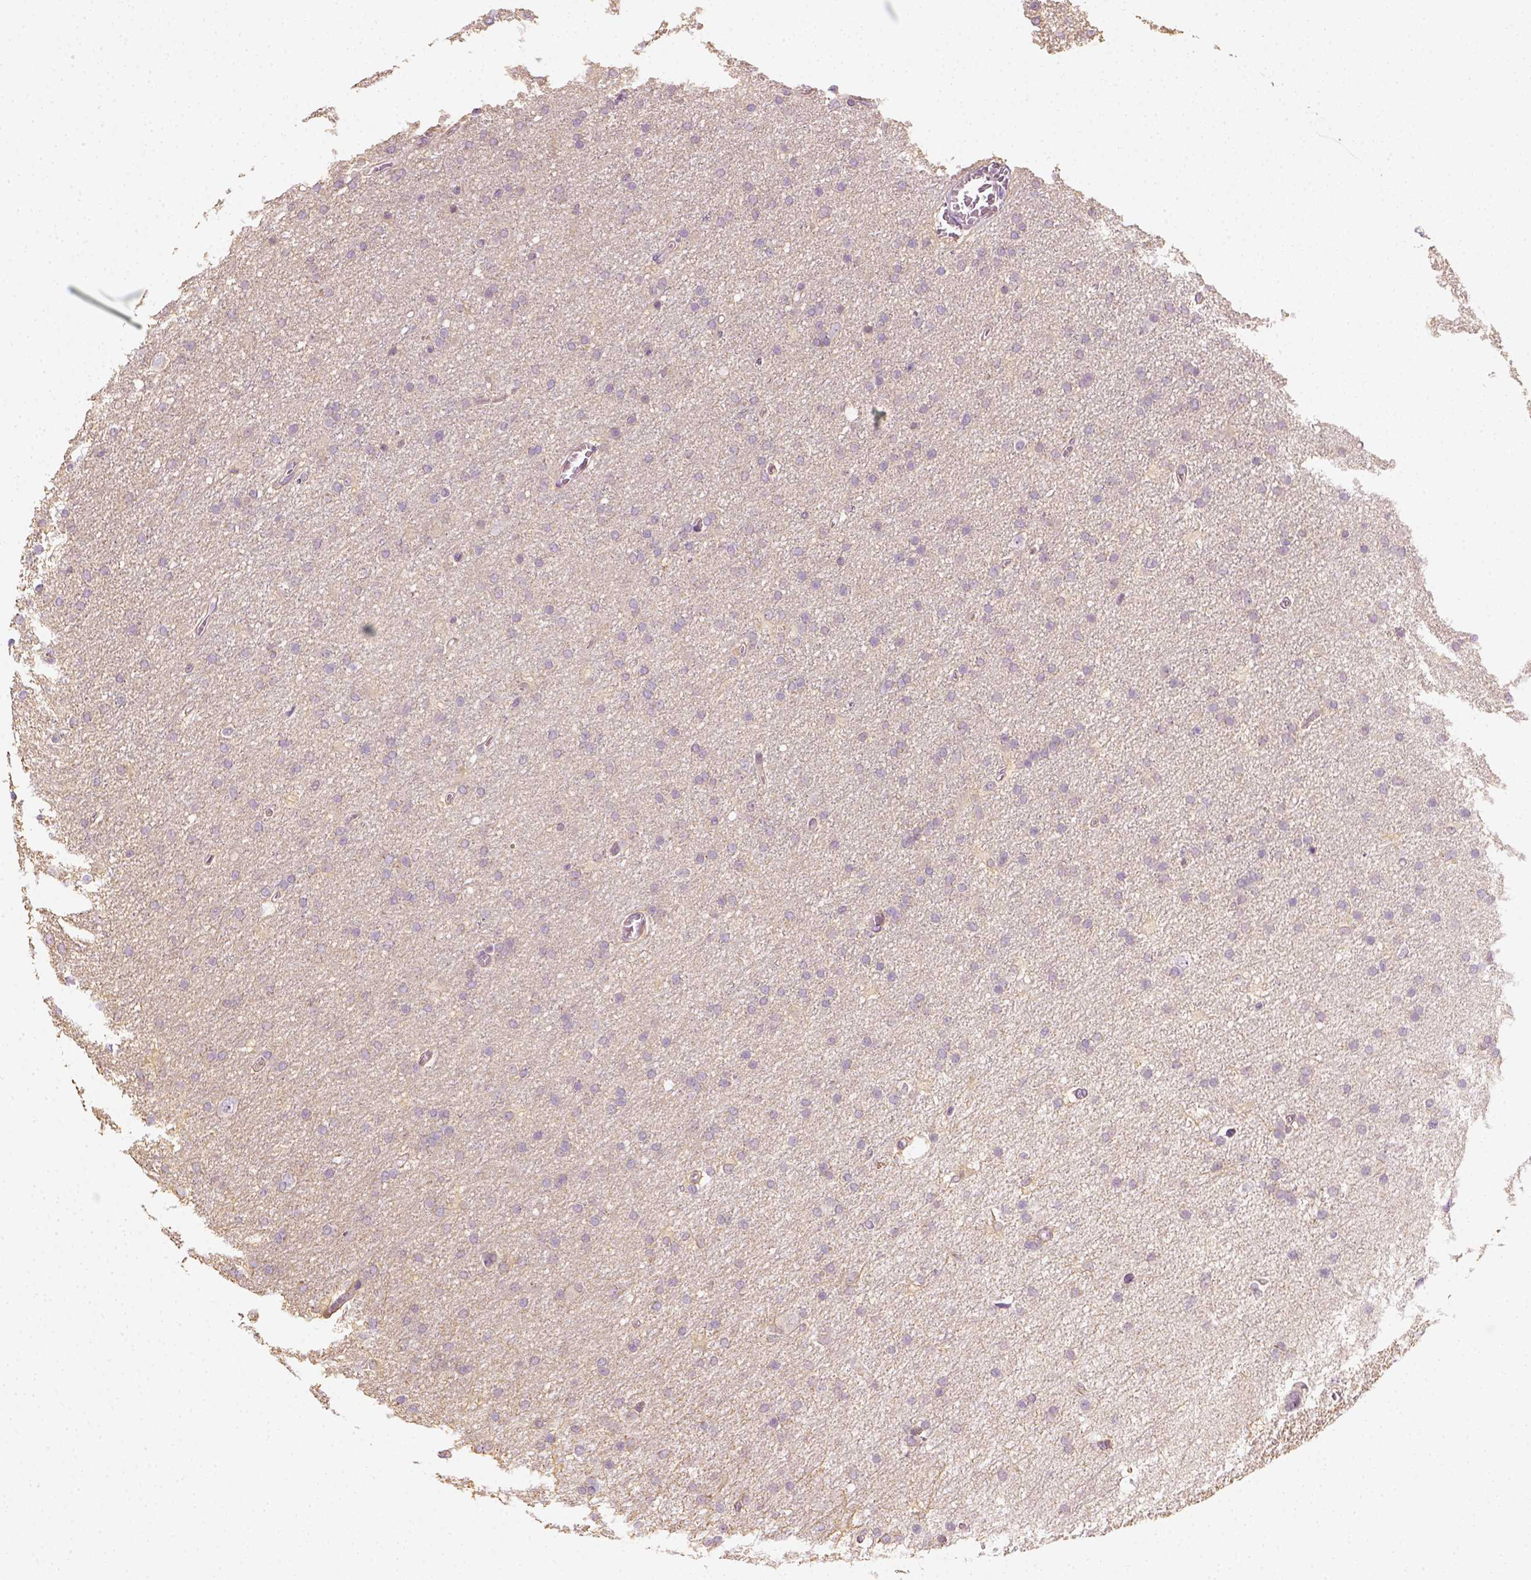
{"staining": {"intensity": "negative", "quantity": "none", "location": "none"}, "tissue": "glioma", "cell_type": "Tumor cells", "image_type": "cancer", "snomed": [{"axis": "morphology", "description": "Glioma, malignant, High grade"}, {"axis": "topography", "description": "Cerebral cortex"}], "caption": "Tumor cells show no significant positivity in malignant high-grade glioma.", "gene": "EPHB1", "patient": {"sex": "male", "age": 70}}